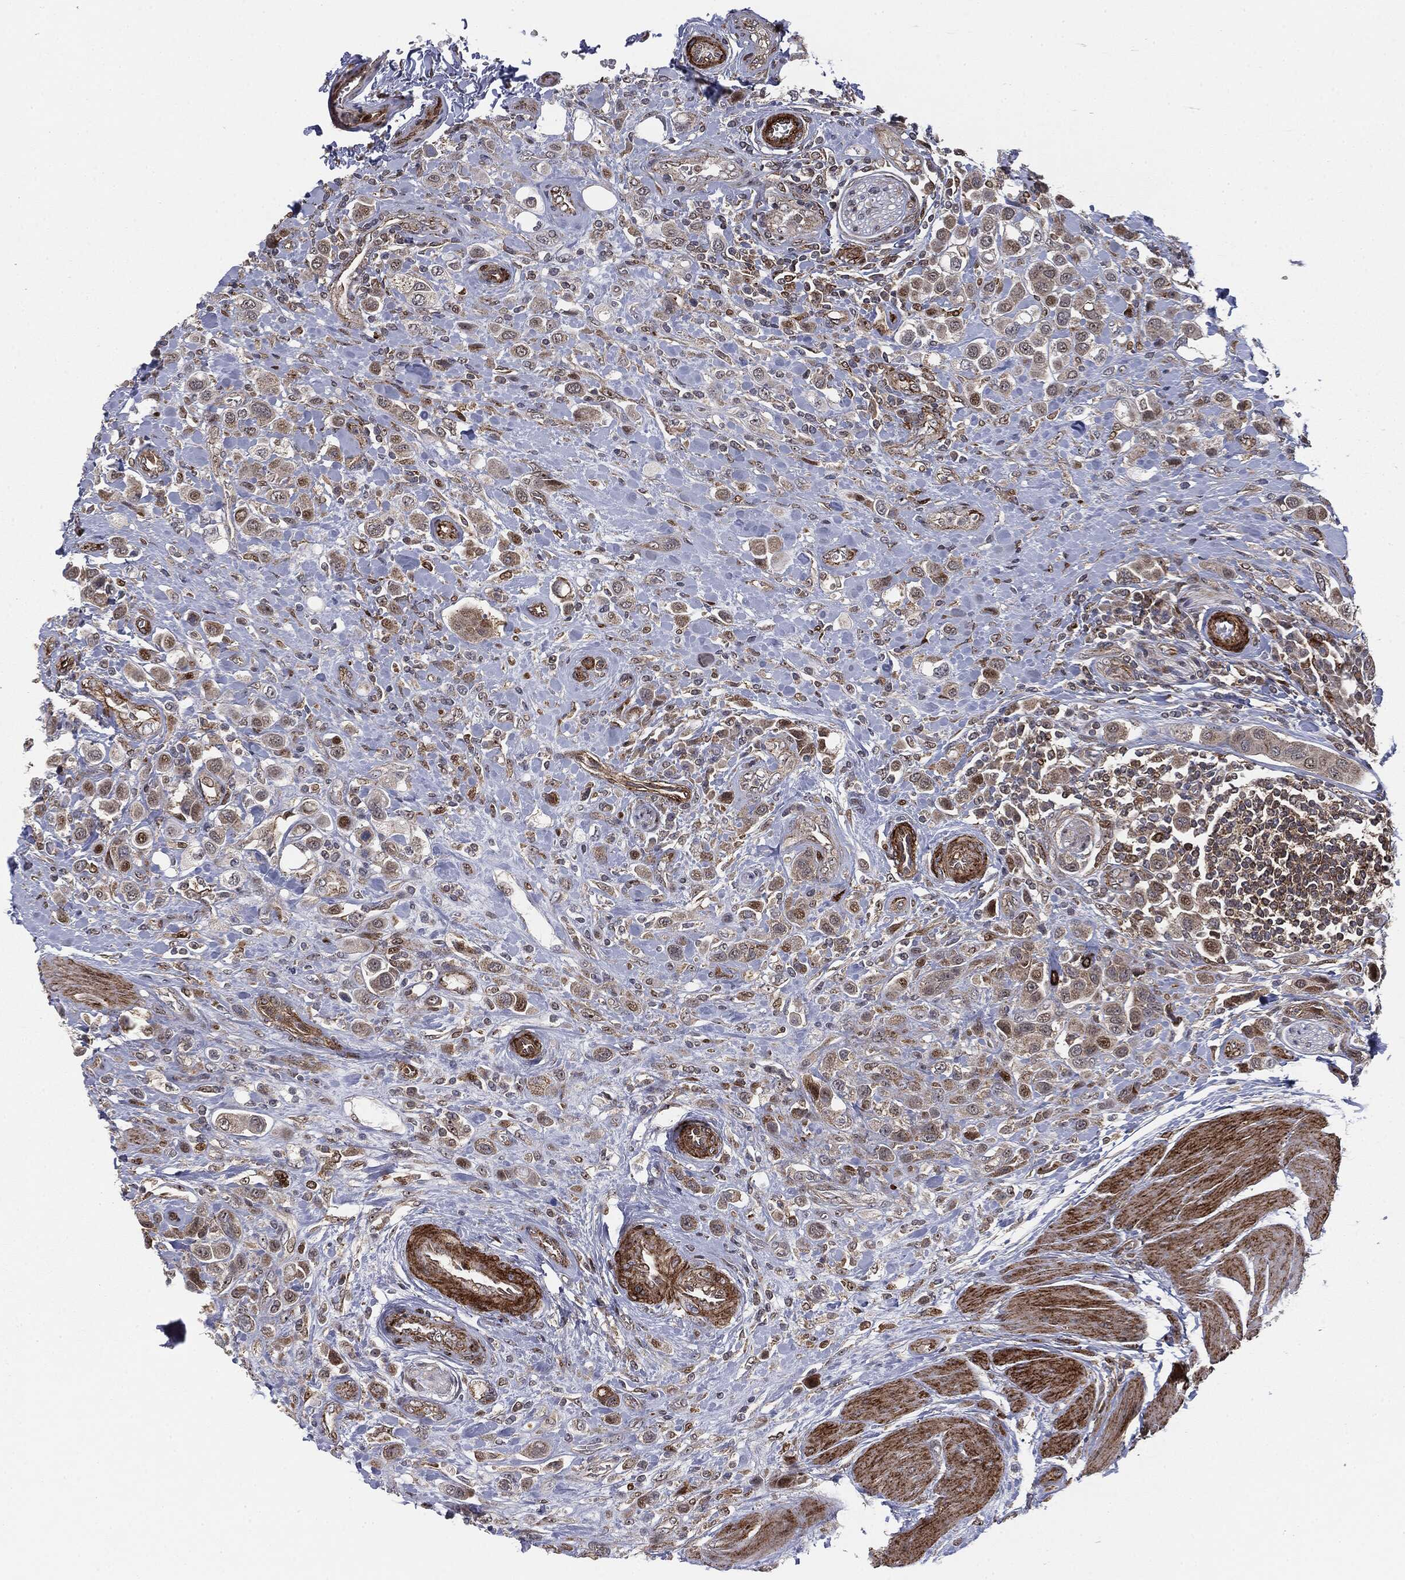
{"staining": {"intensity": "negative", "quantity": "none", "location": "none"}, "tissue": "urothelial cancer", "cell_type": "Tumor cells", "image_type": "cancer", "snomed": [{"axis": "morphology", "description": "Urothelial carcinoma, High grade"}, {"axis": "topography", "description": "Urinary bladder"}], "caption": "The photomicrograph reveals no staining of tumor cells in high-grade urothelial carcinoma.", "gene": "PTEN", "patient": {"sex": "male", "age": 50}}